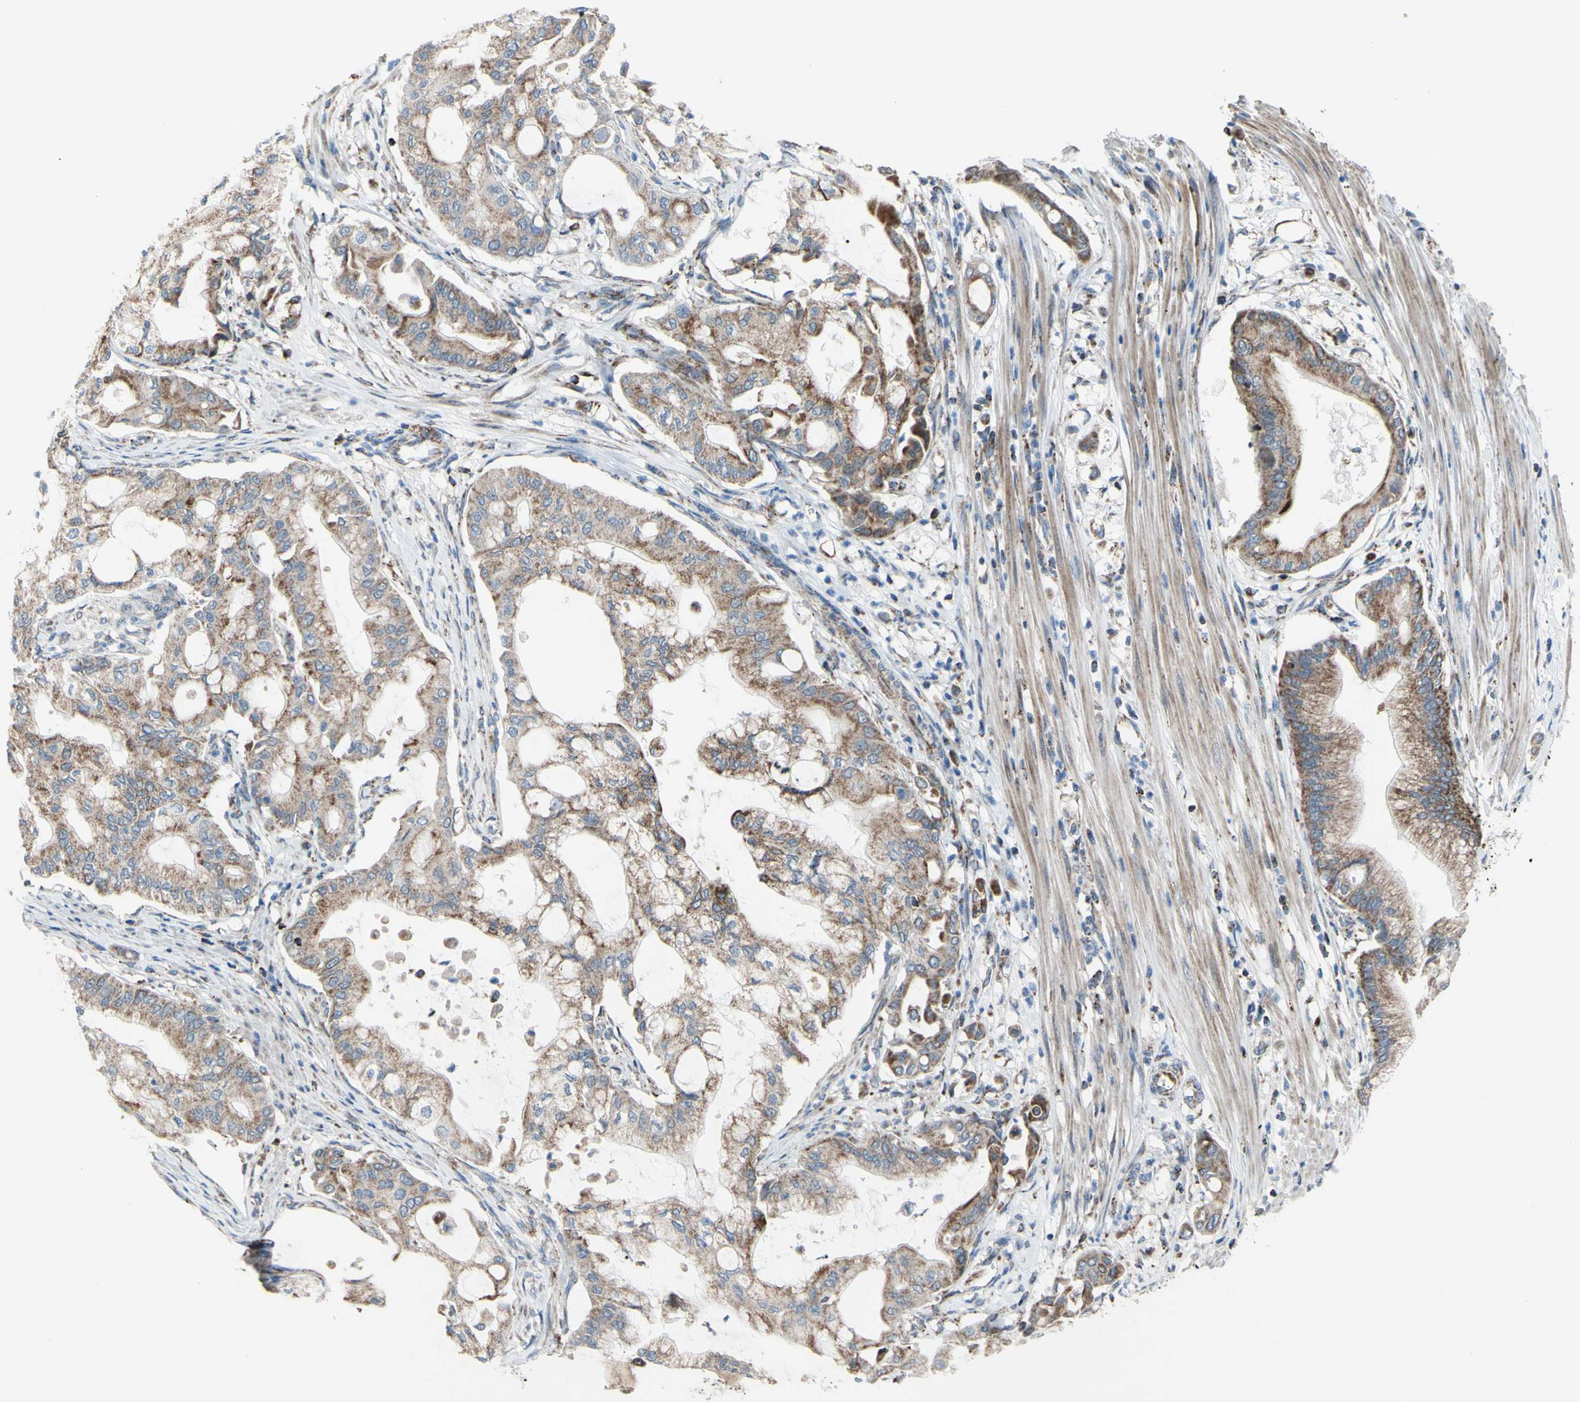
{"staining": {"intensity": "weak", "quantity": ">75%", "location": "cytoplasmic/membranous"}, "tissue": "pancreatic cancer", "cell_type": "Tumor cells", "image_type": "cancer", "snomed": [{"axis": "morphology", "description": "Adenocarcinoma, NOS"}, {"axis": "morphology", "description": "Adenocarcinoma, metastatic, NOS"}, {"axis": "topography", "description": "Lymph node"}, {"axis": "topography", "description": "Pancreas"}, {"axis": "topography", "description": "Duodenum"}], "caption": "Human pancreatic metastatic adenocarcinoma stained for a protein (brown) shows weak cytoplasmic/membranous positive positivity in about >75% of tumor cells.", "gene": "GLT8D1", "patient": {"sex": "female", "age": 64}}